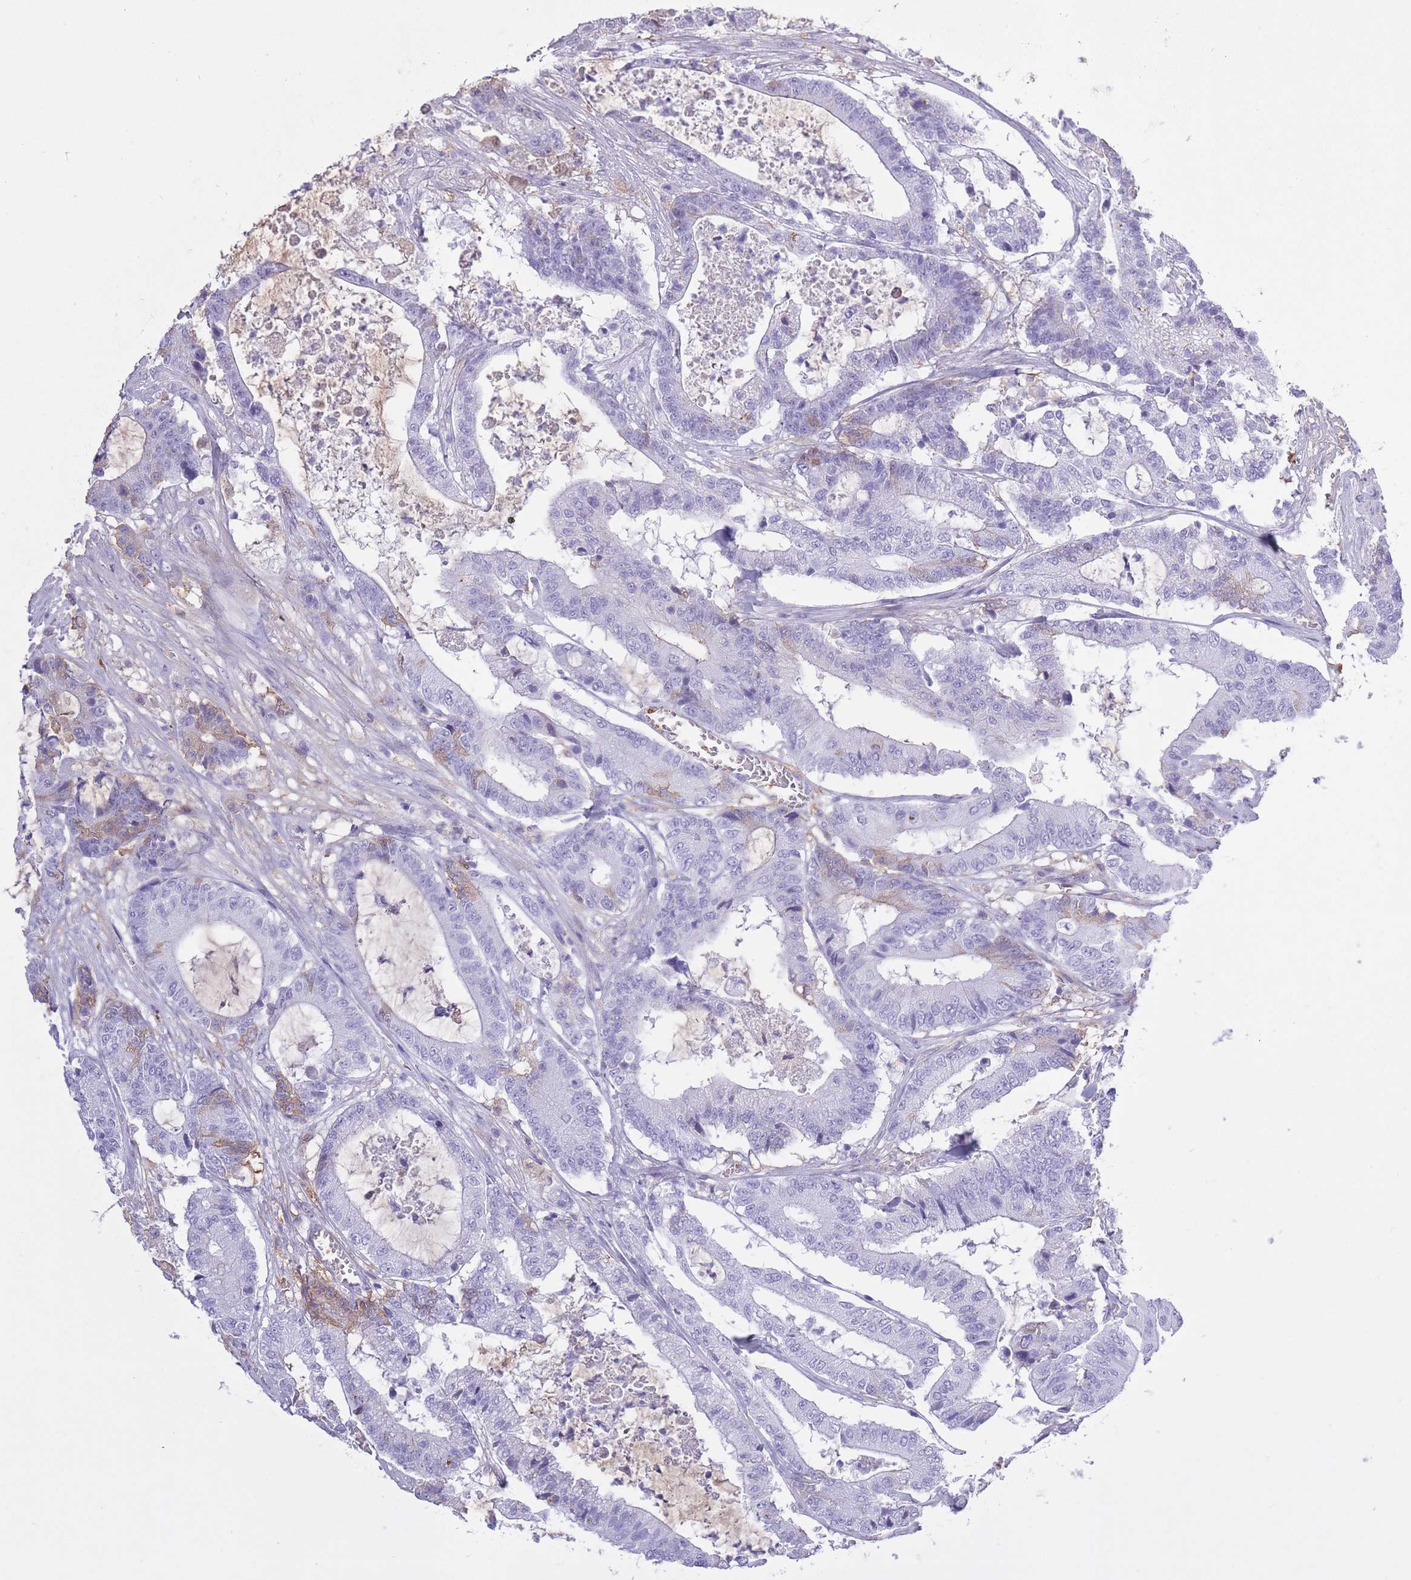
{"staining": {"intensity": "negative", "quantity": "none", "location": "none"}, "tissue": "colorectal cancer", "cell_type": "Tumor cells", "image_type": "cancer", "snomed": [{"axis": "morphology", "description": "Adenocarcinoma, NOS"}, {"axis": "topography", "description": "Colon"}], "caption": "Histopathology image shows no significant protein positivity in tumor cells of colorectal adenocarcinoma.", "gene": "AP3S2", "patient": {"sex": "female", "age": 84}}